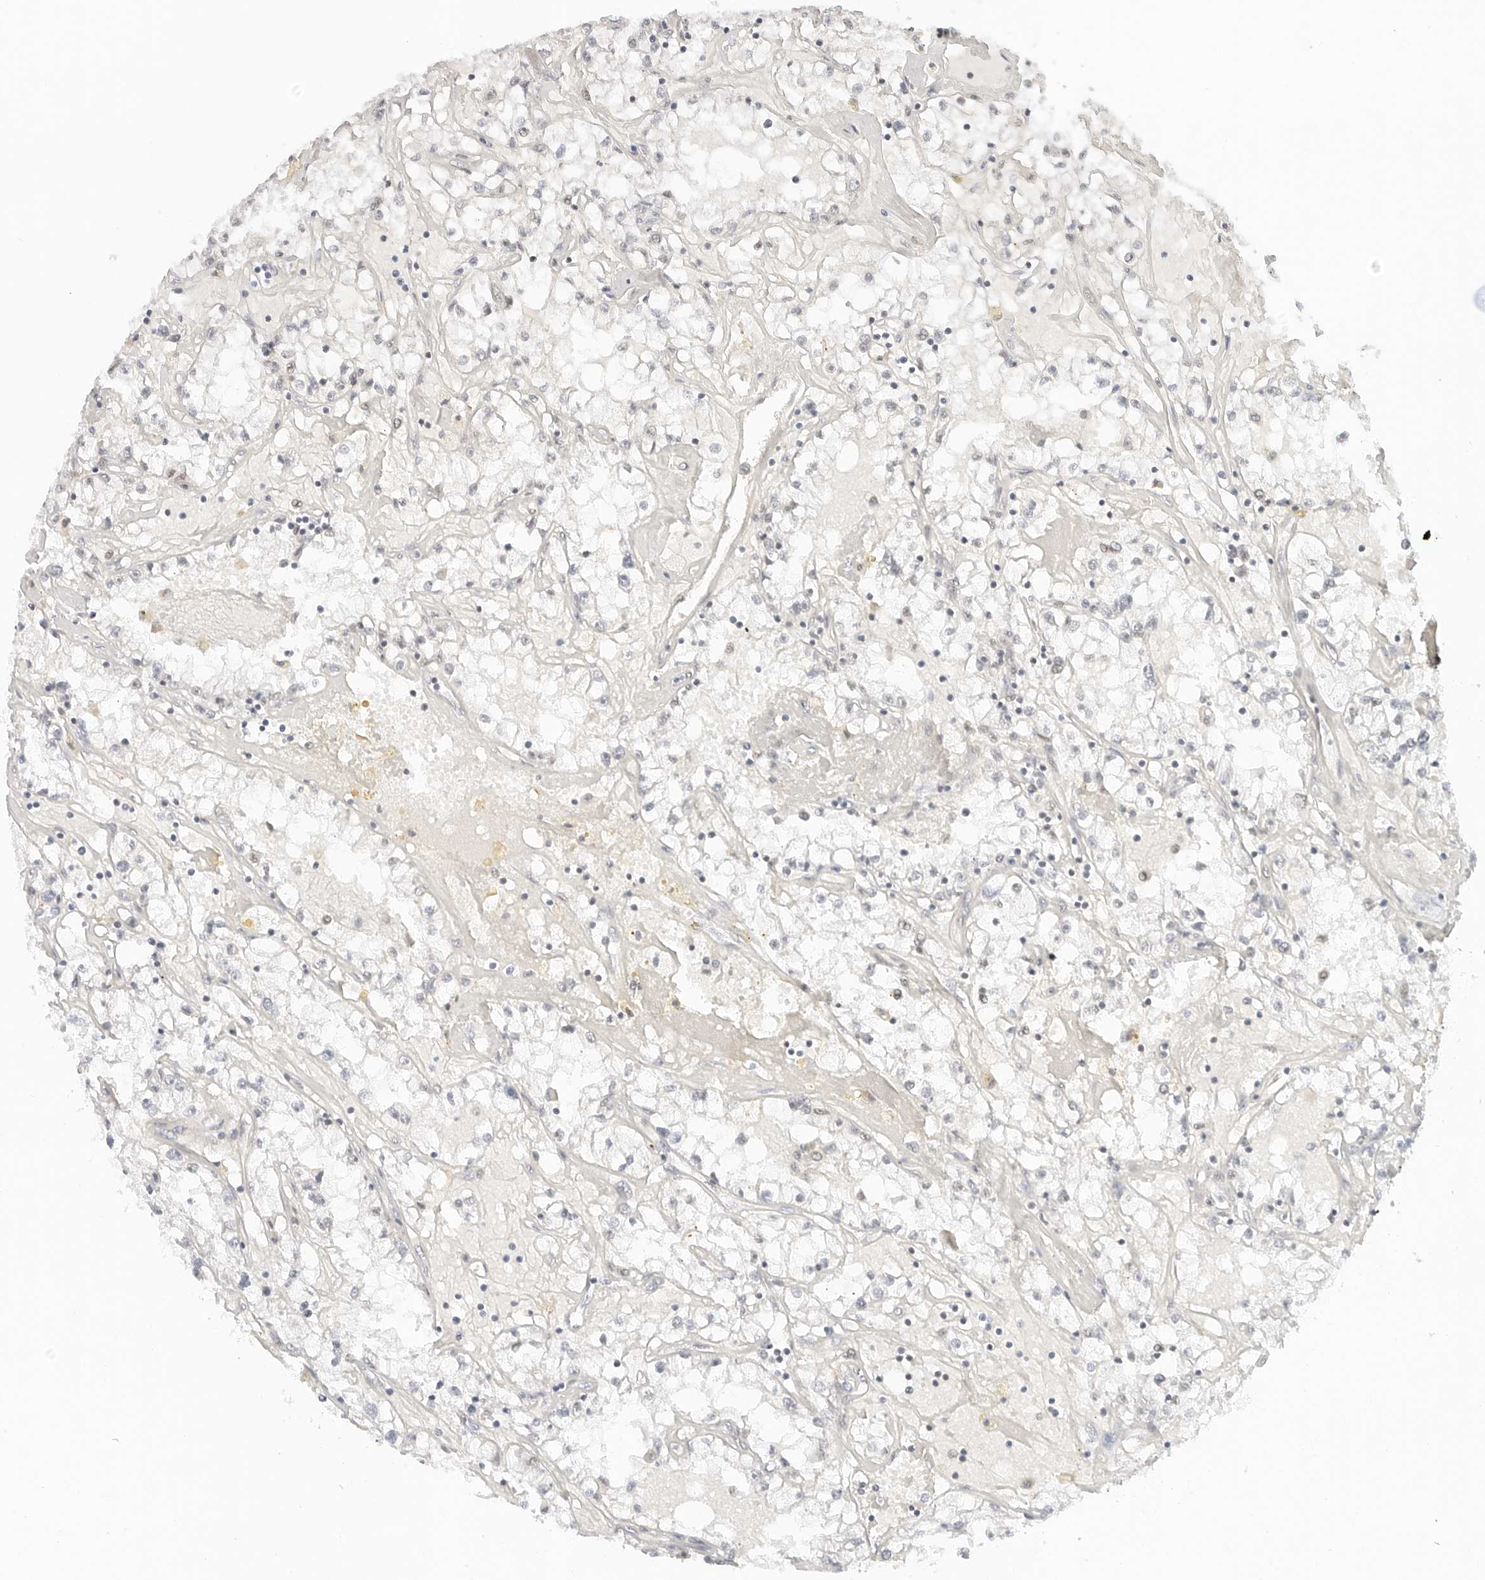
{"staining": {"intensity": "negative", "quantity": "none", "location": "none"}, "tissue": "renal cancer", "cell_type": "Tumor cells", "image_type": "cancer", "snomed": [{"axis": "morphology", "description": "Adenocarcinoma, NOS"}, {"axis": "topography", "description": "Kidney"}], "caption": "This is an immunohistochemistry (IHC) image of adenocarcinoma (renal). There is no positivity in tumor cells.", "gene": "NEO1", "patient": {"sex": "male", "age": 56}}